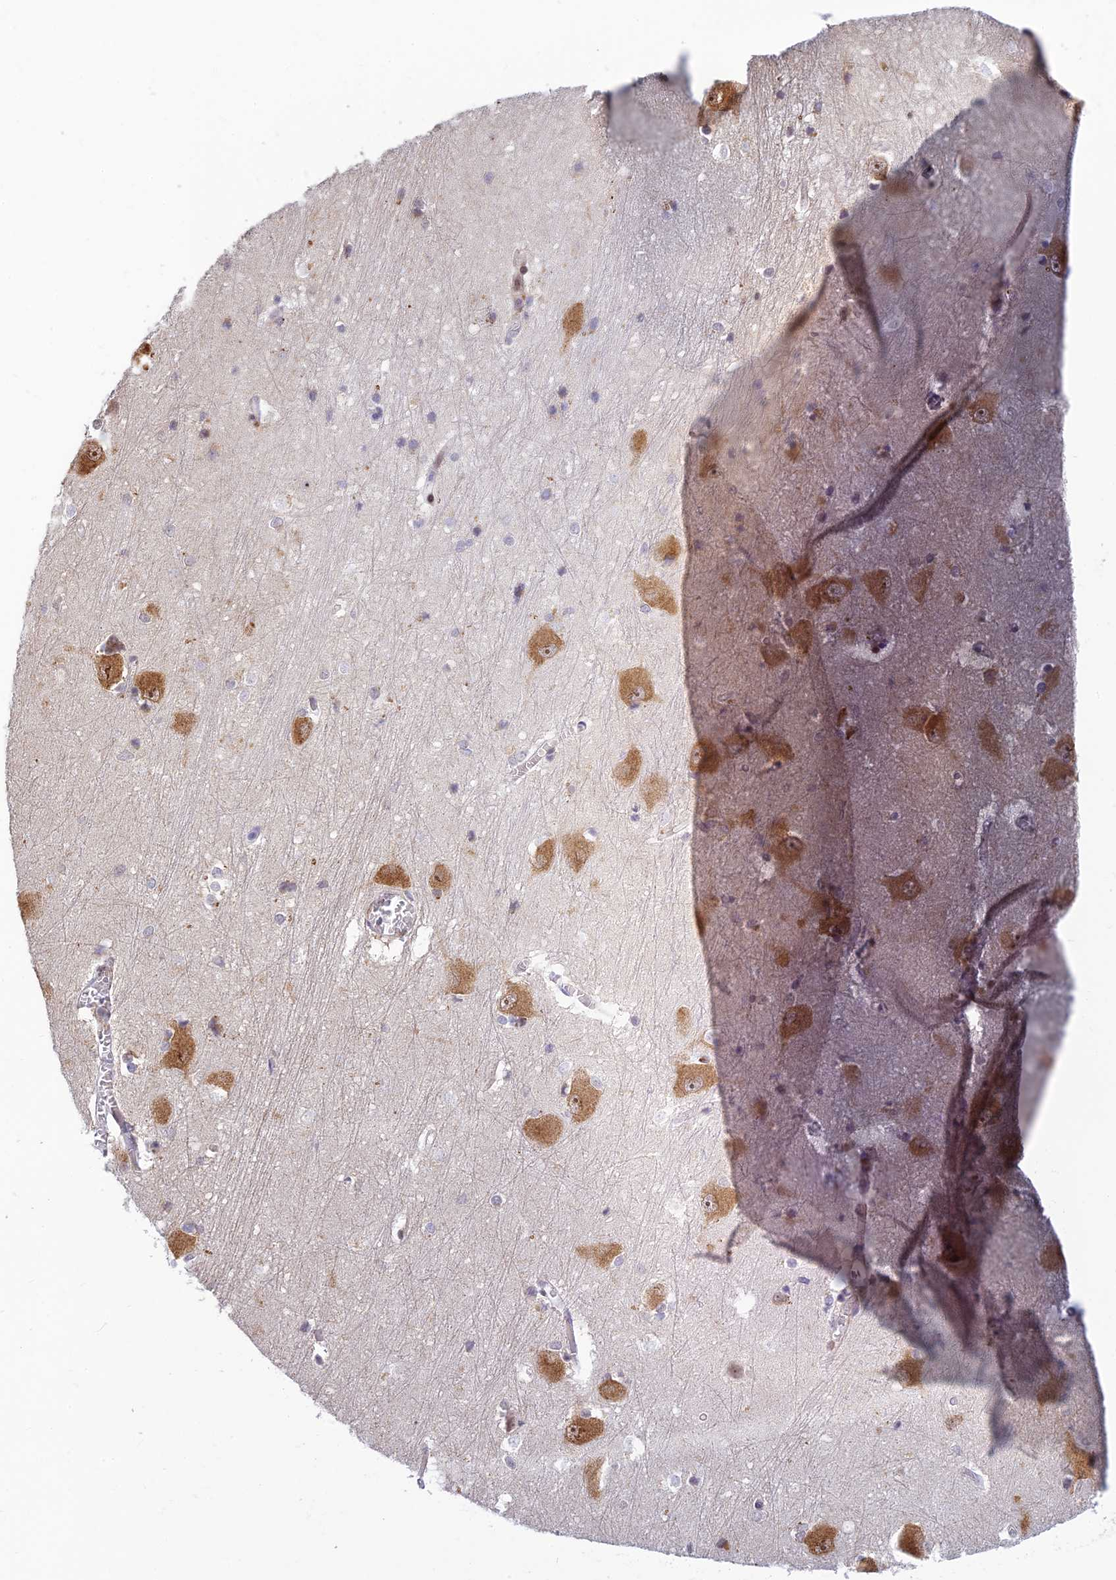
{"staining": {"intensity": "weak", "quantity": "<25%", "location": "cytoplasmic/membranous"}, "tissue": "caudate", "cell_type": "Glial cells", "image_type": "normal", "snomed": [{"axis": "morphology", "description": "Normal tissue, NOS"}, {"axis": "topography", "description": "Lateral ventricle wall"}], "caption": "Glial cells are negative for brown protein staining in unremarkable caudate. (DAB (3,3'-diaminobenzidine) immunohistochemistry (IHC) with hematoxylin counter stain).", "gene": "UFSP2", "patient": {"sex": "male", "age": 37}}